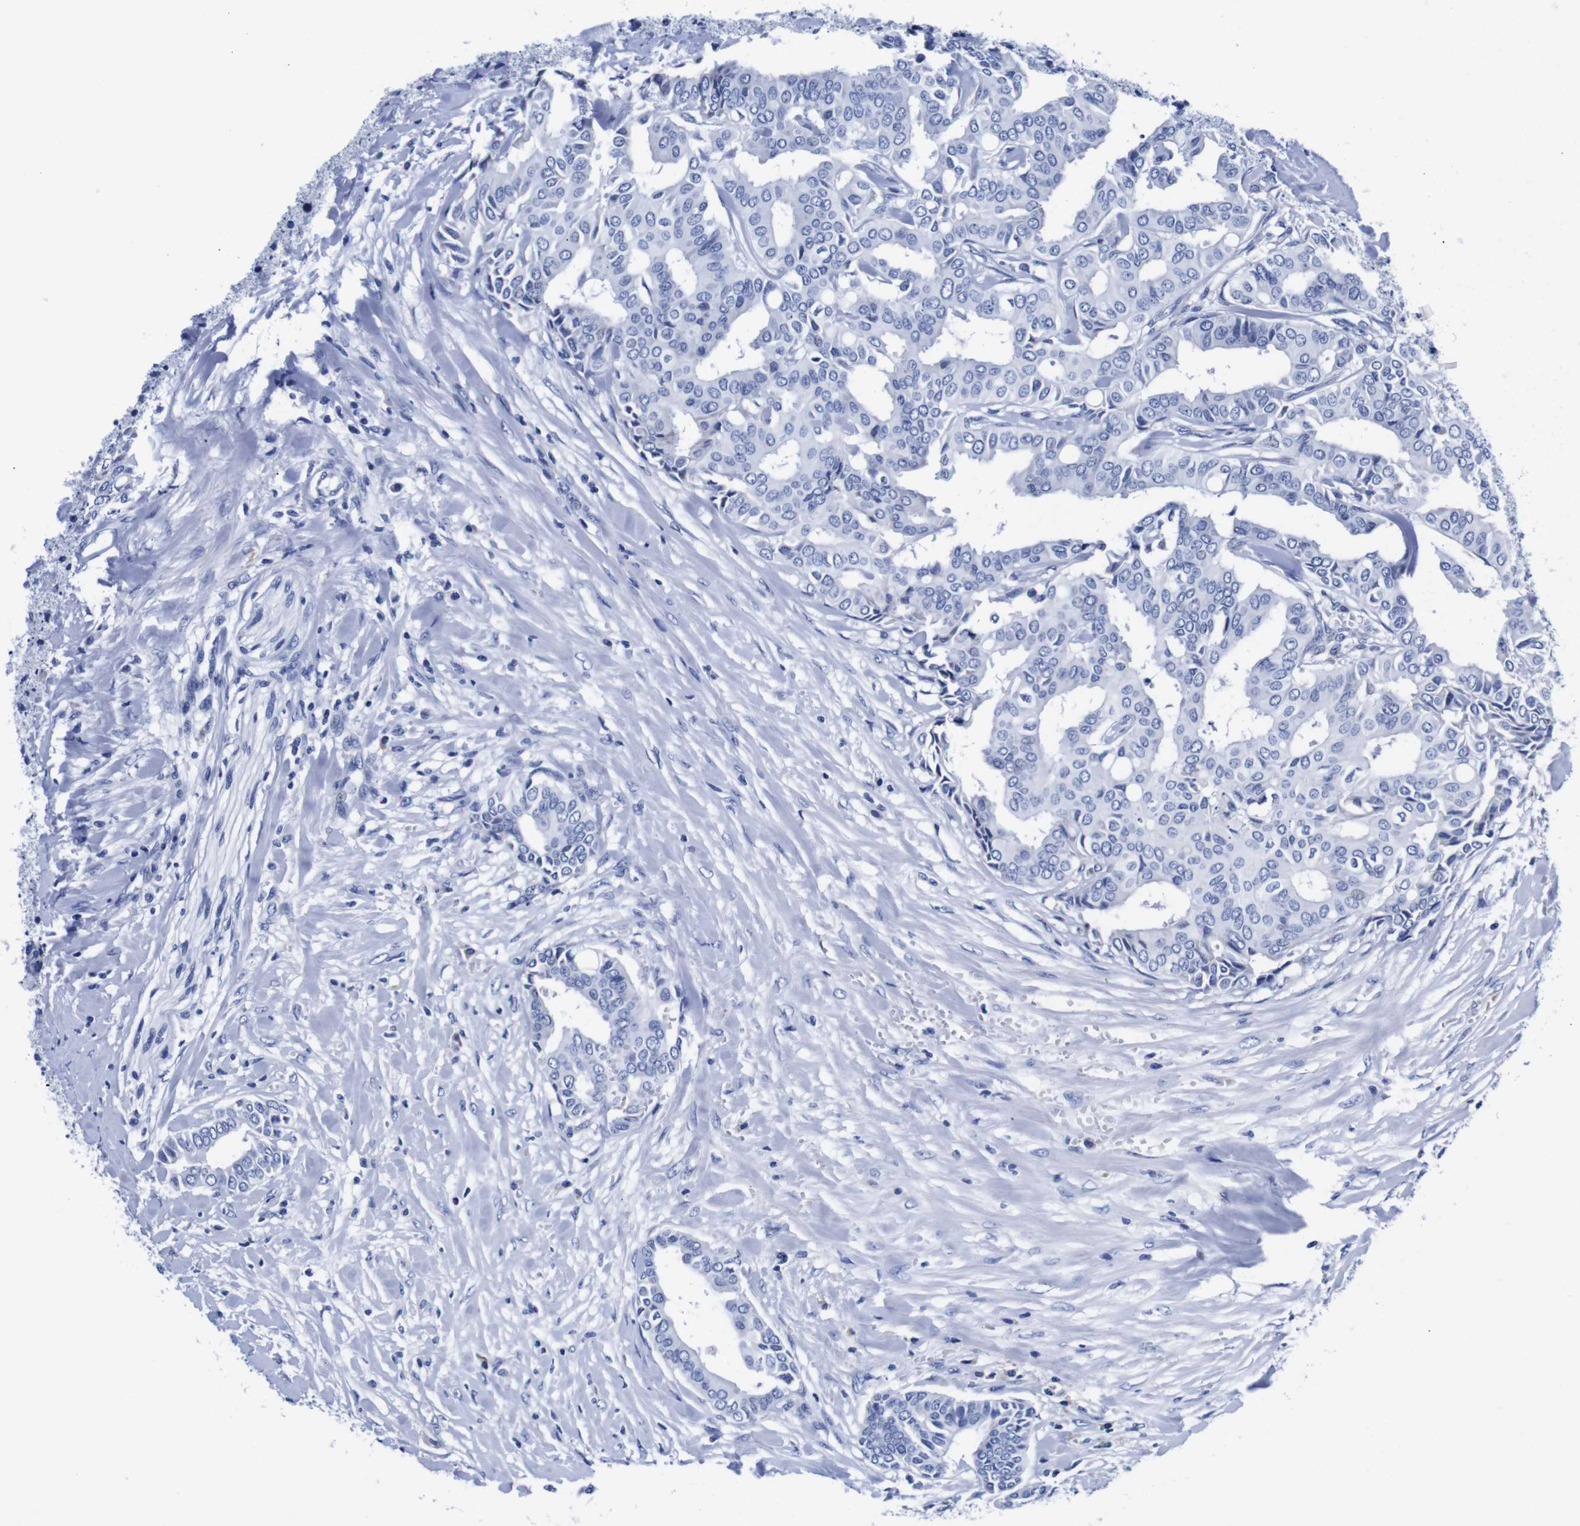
{"staining": {"intensity": "negative", "quantity": "none", "location": "none"}, "tissue": "head and neck cancer", "cell_type": "Tumor cells", "image_type": "cancer", "snomed": [{"axis": "morphology", "description": "Adenocarcinoma, NOS"}, {"axis": "topography", "description": "Salivary gland"}, {"axis": "topography", "description": "Head-Neck"}], "caption": "Immunohistochemical staining of head and neck adenocarcinoma reveals no significant expression in tumor cells.", "gene": "CLEC4G", "patient": {"sex": "female", "age": 59}}